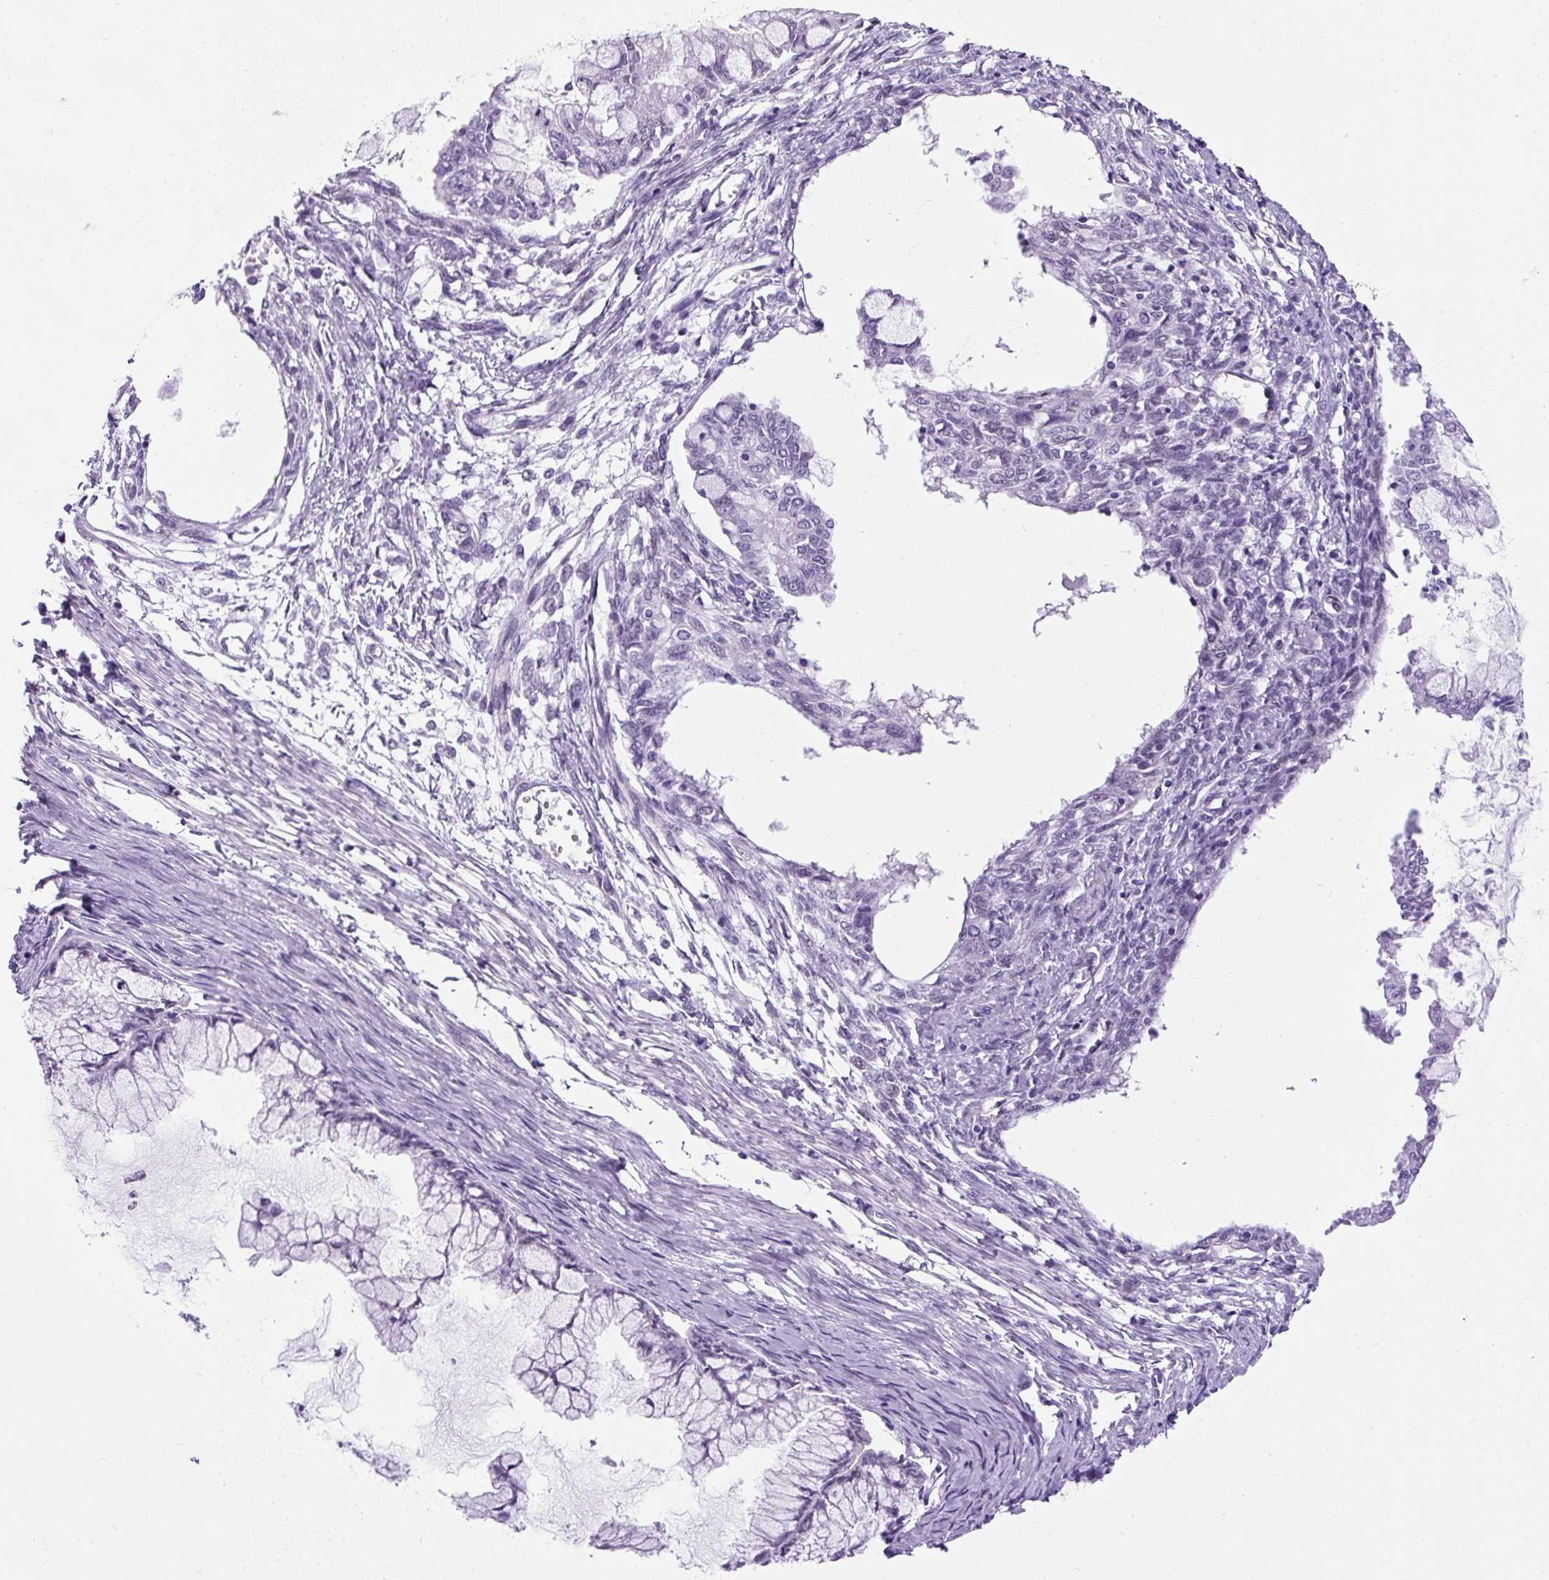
{"staining": {"intensity": "negative", "quantity": "none", "location": "none"}, "tissue": "ovarian cancer", "cell_type": "Tumor cells", "image_type": "cancer", "snomed": [{"axis": "morphology", "description": "Cystadenocarcinoma, mucinous, NOS"}, {"axis": "topography", "description": "Ovary"}], "caption": "High magnification brightfield microscopy of mucinous cystadenocarcinoma (ovarian) stained with DAB (brown) and counterstained with hematoxylin (blue): tumor cells show no significant positivity.", "gene": "KRT12", "patient": {"sex": "female", "age": 34}}